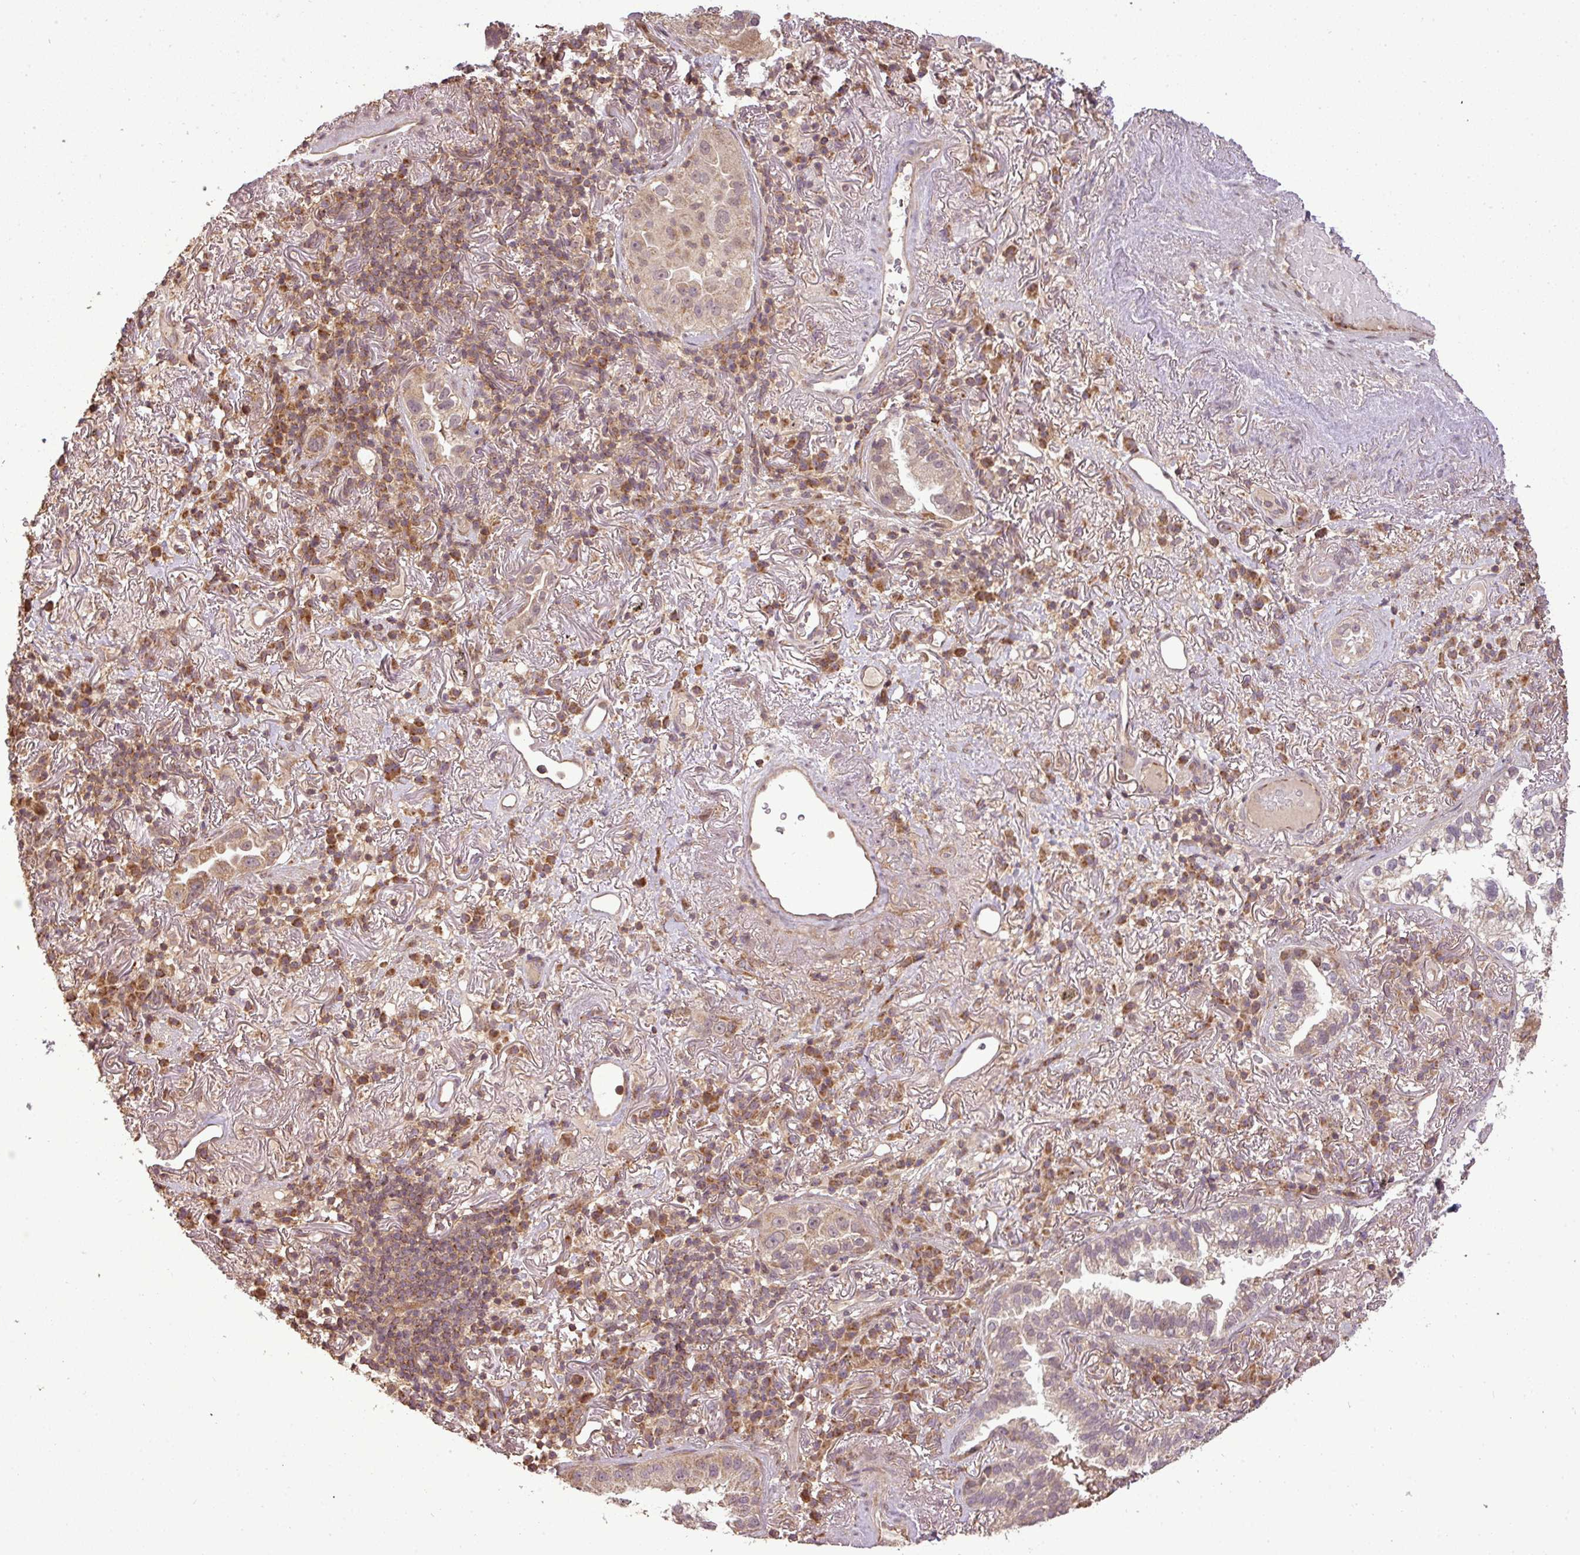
{"staining": {"intensity": "weak", "quantity": ">75%", "location": "cytoplasmic/membranous"}, "tissue": "lung cancer", "cell_type": "Tumor cells", "image_type": "cancer", "snomed": [{"axis": "morphology", "description": "Adenocarcinoma, NOS"}, {"axis": "topography", "description": "Lung"}], "caption": "Immunohistochemistry (DAB) staining of human adenocarcinoma (lung) shows weak cytoplasmic/membranous protein positivity in approximately >75% of tumor cells.", "gene": "FAIM", "patient": {"sex": "female", "age": 69}}